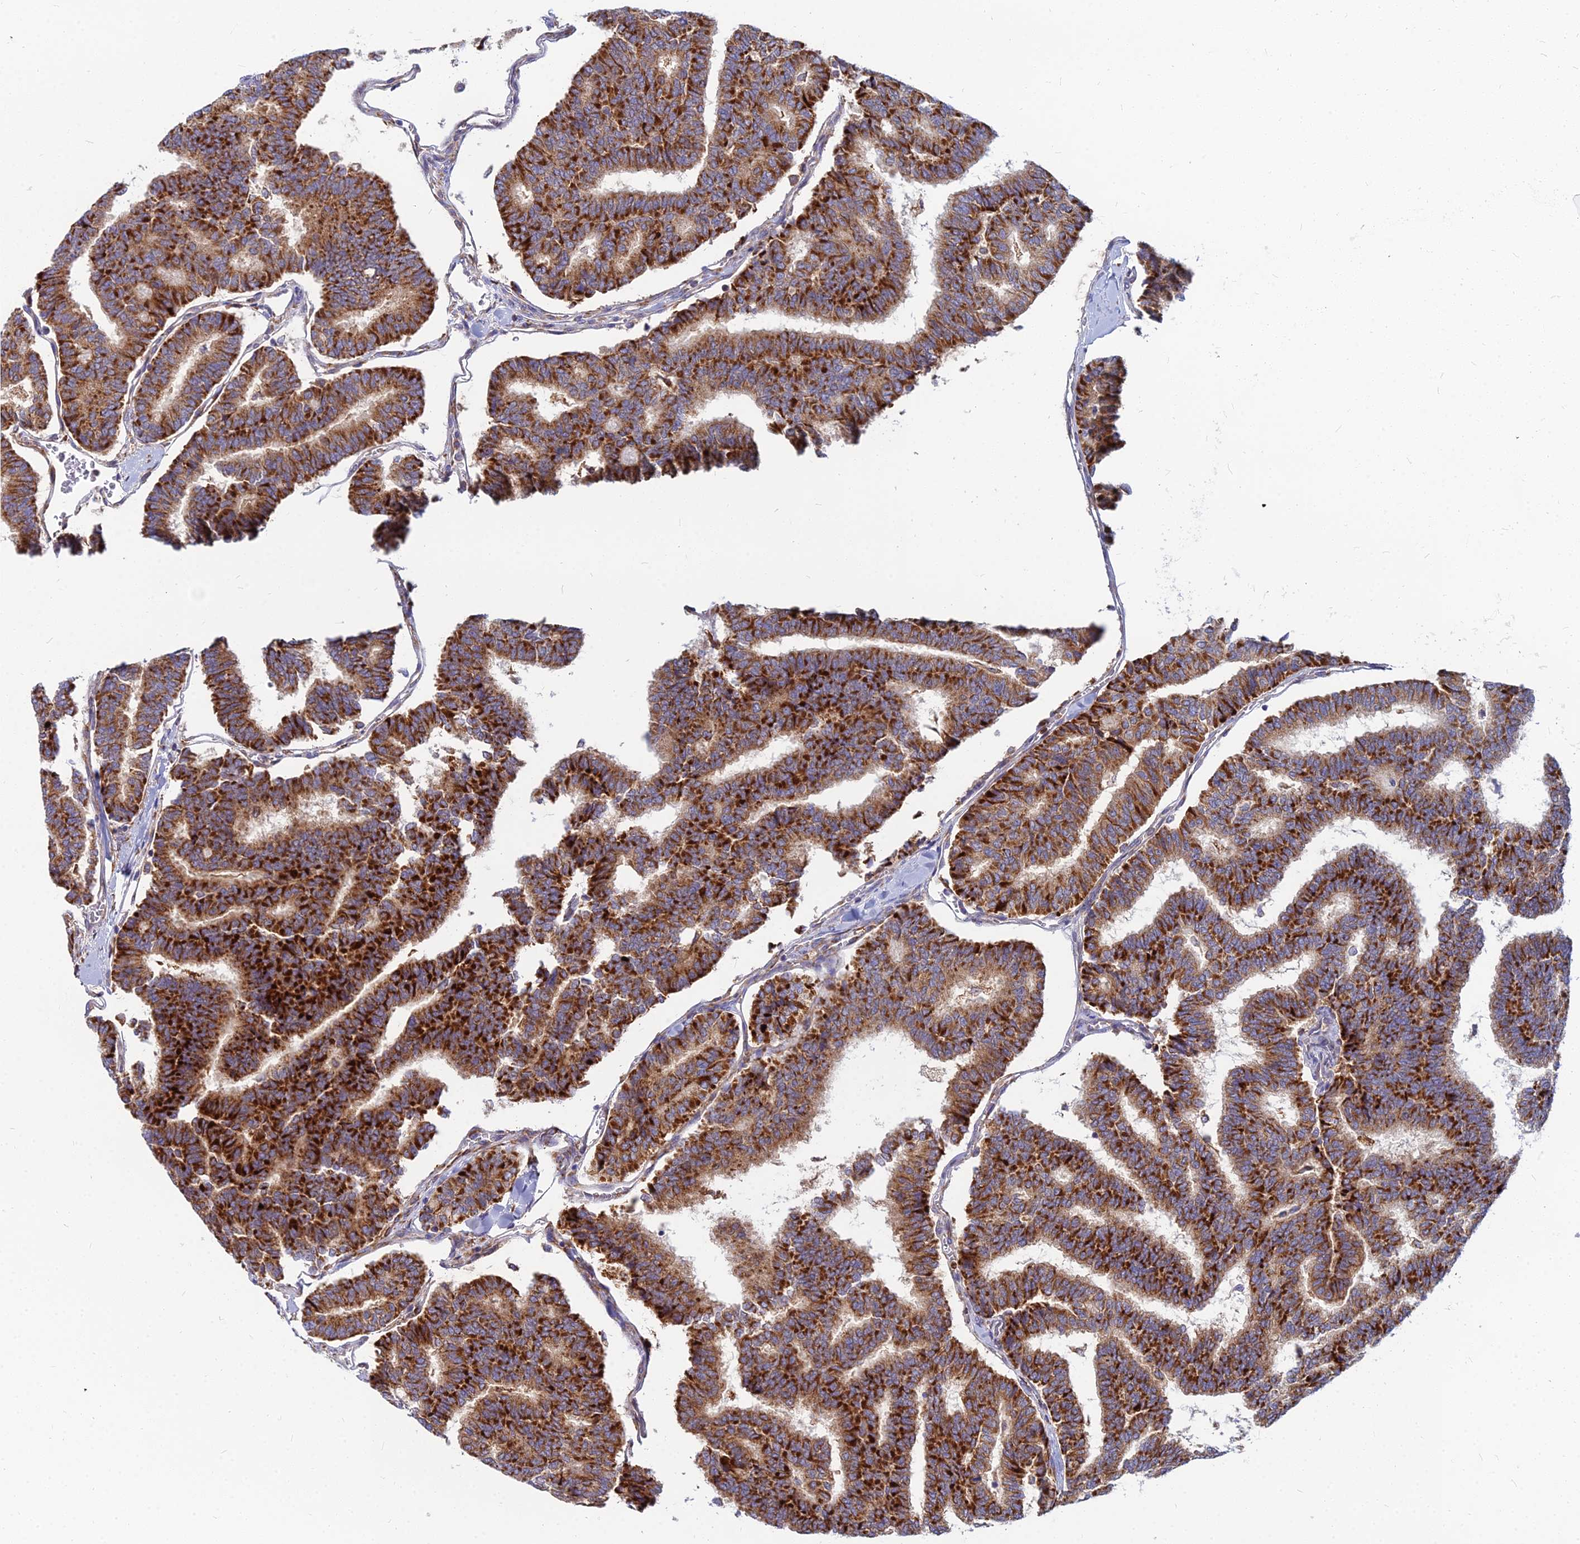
{"staining": {"intensity": "strong", "quantity": ">75%", "location": "cytoplasmic/membranous"}, "tissue": "thyroid cancer", "cell_type": "Tumor cells", "image_type": "cancer", "snomed": [{"axis": "morphology", "description": "Papillary adenocarcinoma, NOS"}, {"axis": "topography", "description": "Thyroid gland"}], "caption": "Immunohistochemistry (IHC) histopathology image of neoplastic tissue: human papillary adenocarcinoma (thyroid) stained using immunohistochemistry (IHC) reveals high levels of strong protein expression localized specifically in the cytoplasmic/membranous of tumor cells, appearing as a cytoplasmic/membranous brown color.", "gene": "CCT6B", "patient": {"sex": "female", "age": 35}}